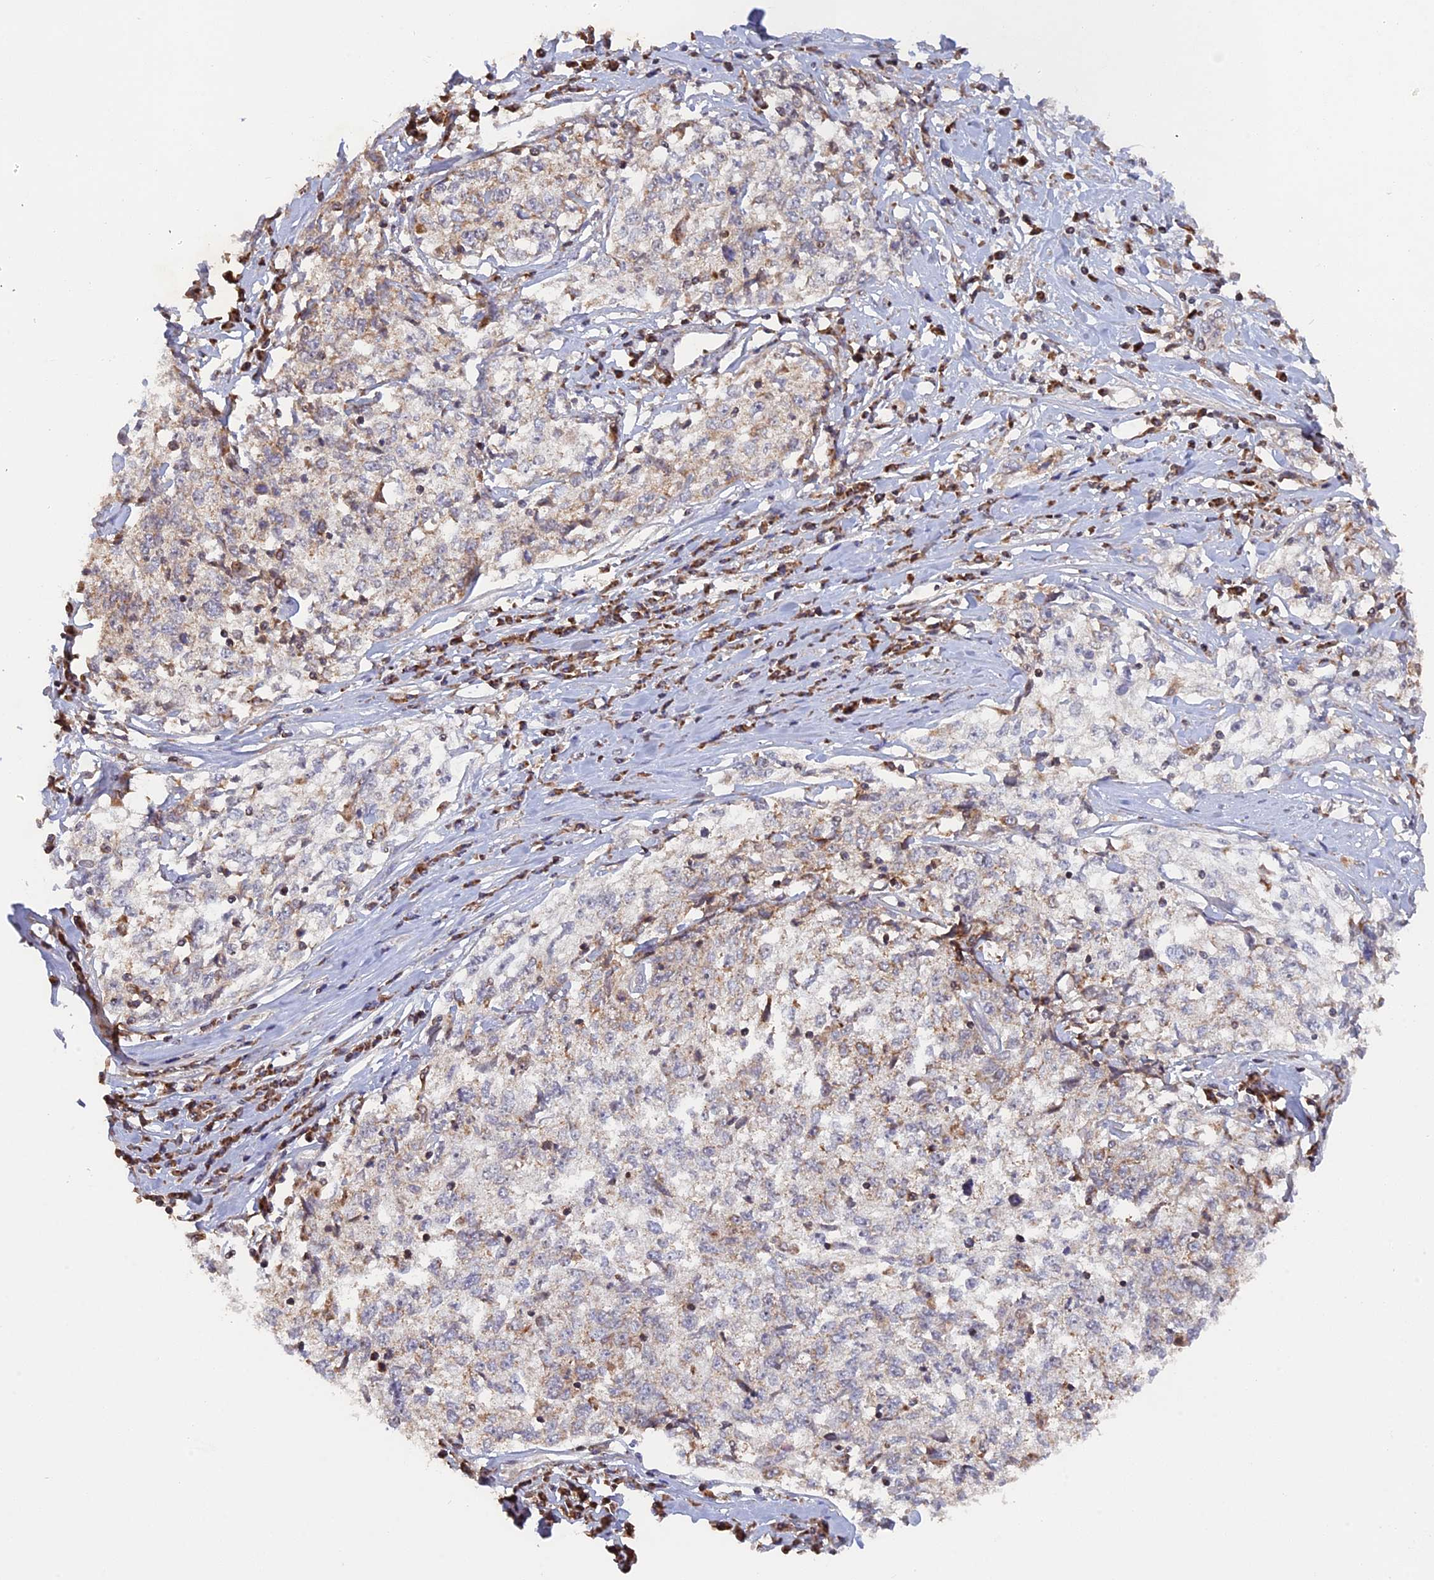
{"staining": {"intensity": "weak", "quantity": "<25%", "location": "cytoplasmic/membranous"}, "tissue": "cervical cancer", "cell_type": "Tumor cells", "image_type": "cancer", "snomed": [{"axis": "morphology", "description": "Squamous cell carcinoma, NOS"}, {"axis": "topography", "description": "Cervix"}], "caption": "DAB immunohistochemical staining of human cervical squamous cell carcinoma demonstrates no significant staining in tumor cells.", "gene": "MPV17L", "patient": {"sex": "female", "age": 57}}